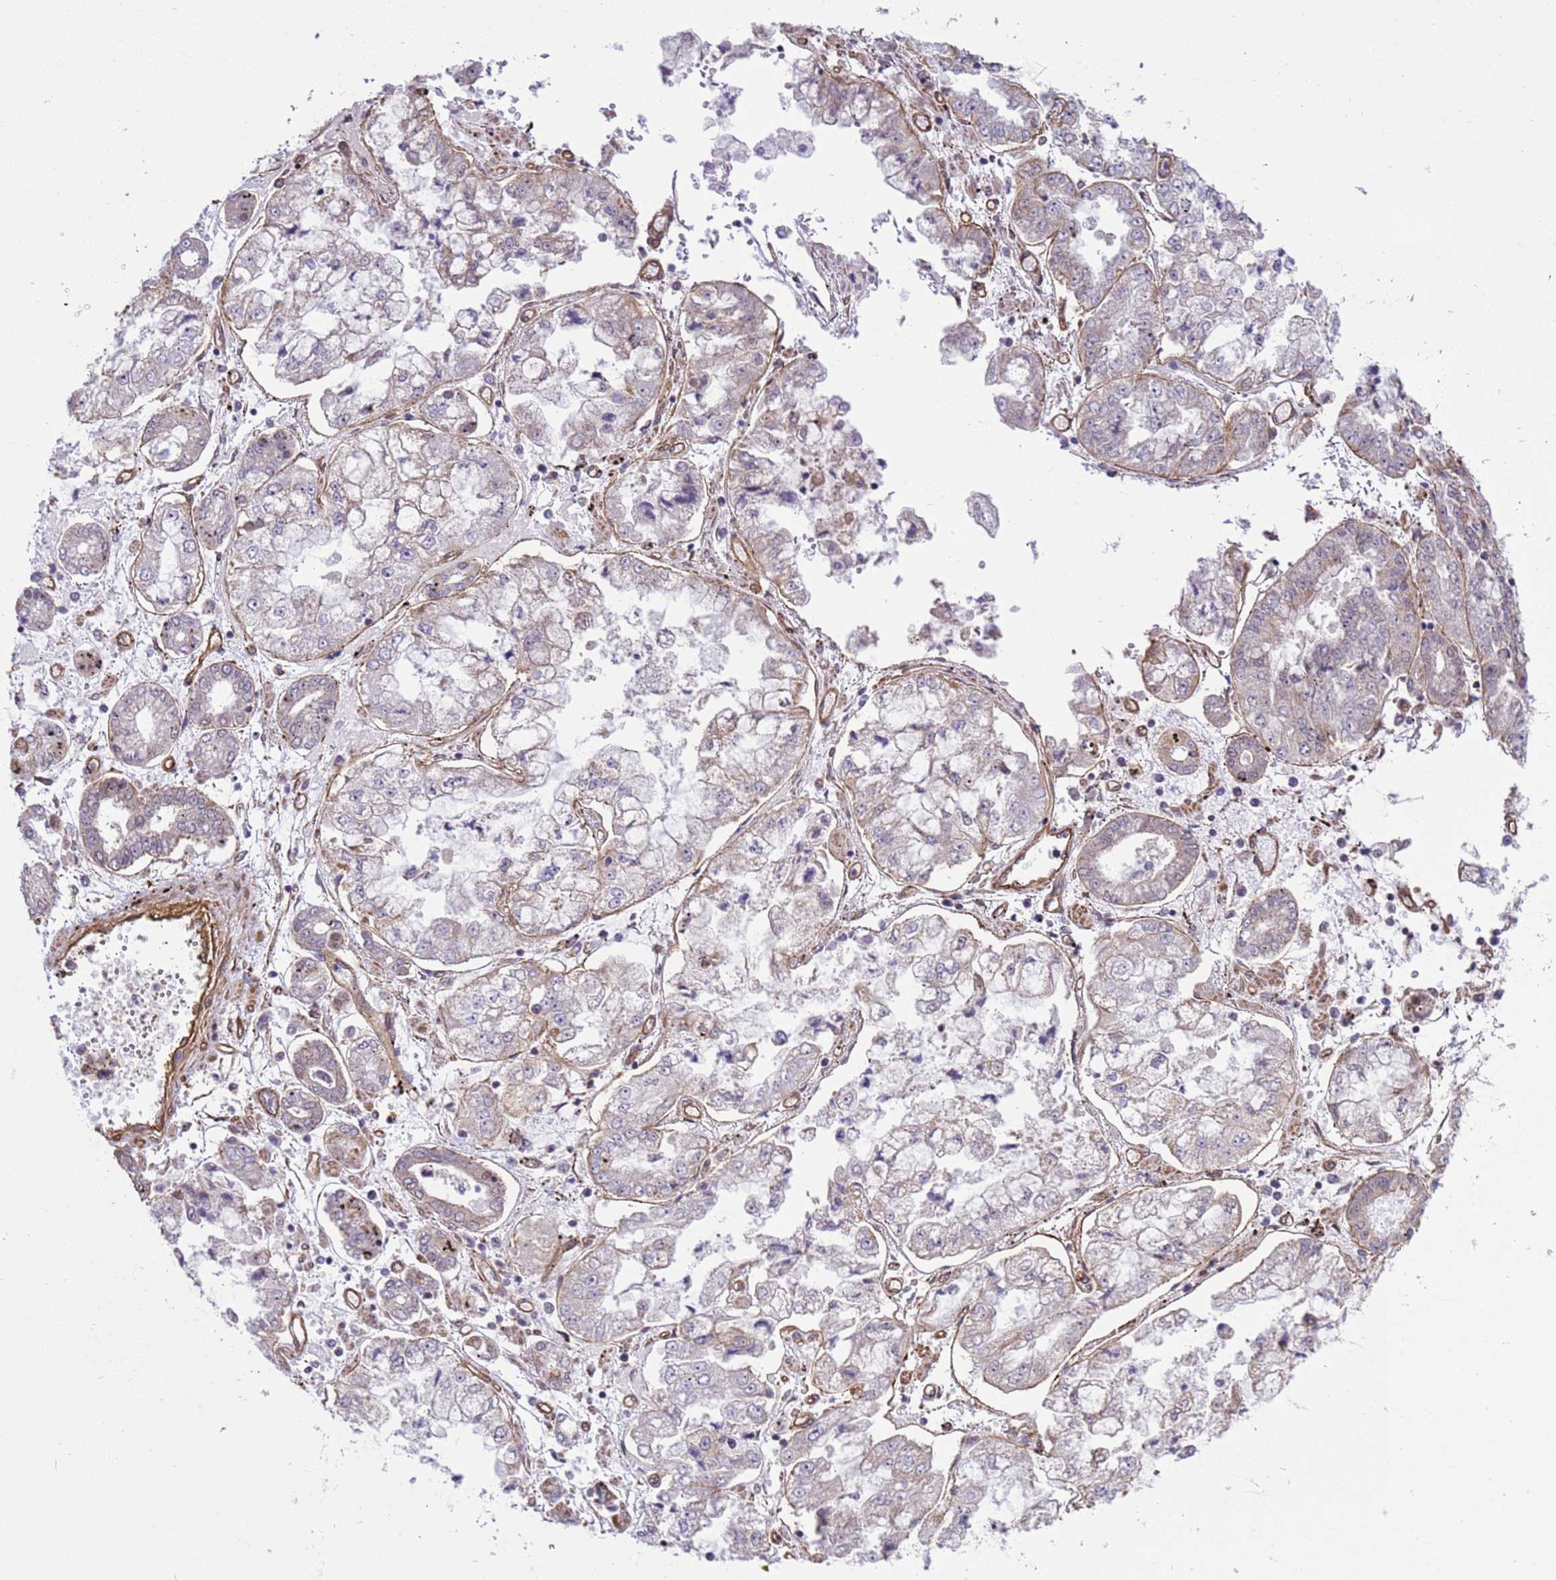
{"staining": {"intensity": "negative", "quantity": "none", "location": "none"}, "tissue": "stomach cancer", "cell_type": "Tumor cells", "image_type": "cancer", "snomed": [{"axis": "morphology", "description": "Adenocarcinoma, NOS"}, {"axis": "topography", "description": "Stomach"}], "caption": "This is an IHC micrograph of human stomach cancer (adenocarcinoma). There is no positivity in tumor cells.", "gene": "ITGB4", "patient": {"sex": "male", "age": 76}}